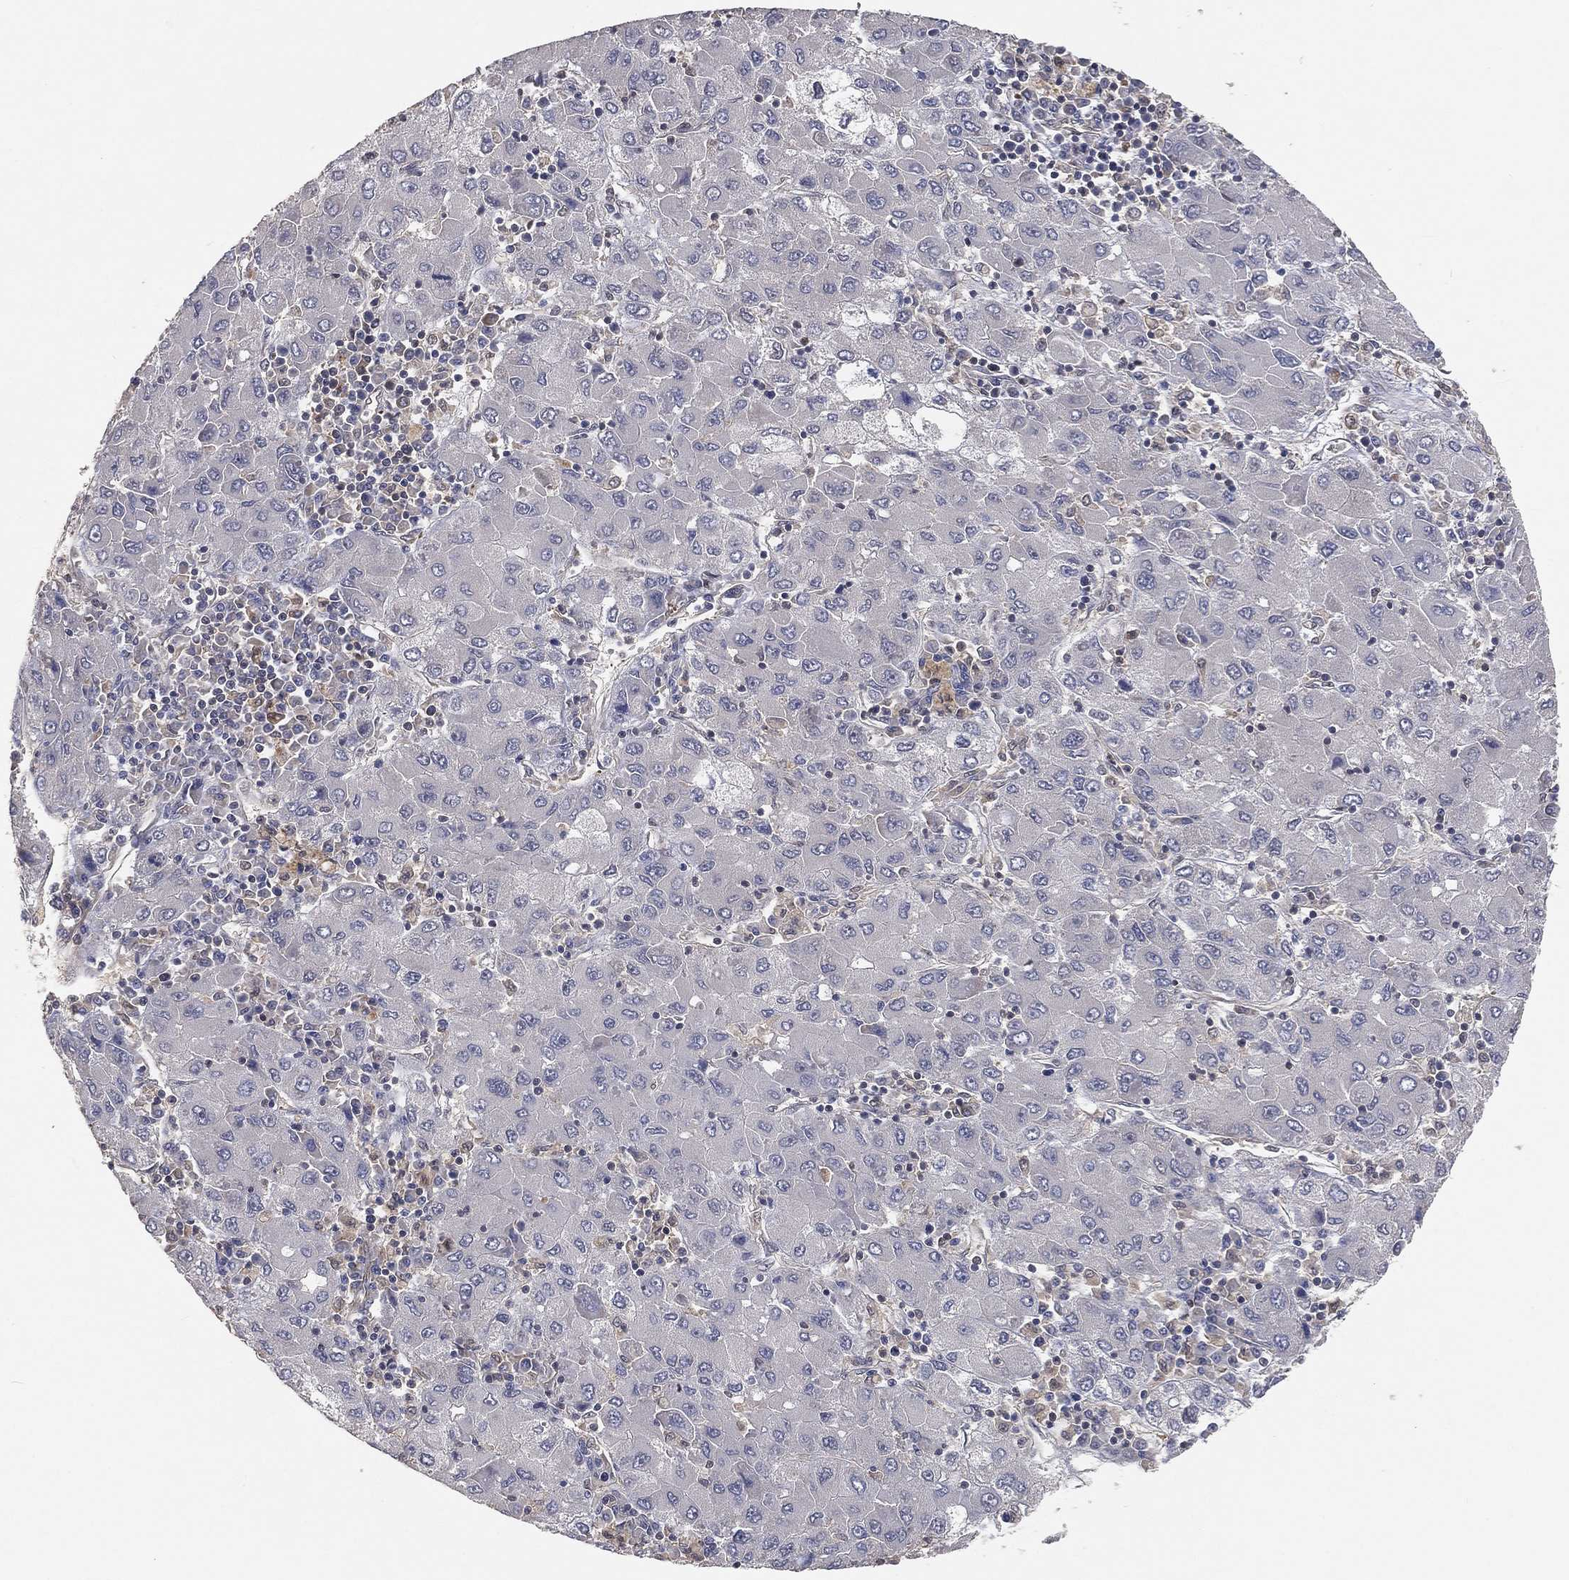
{"staining": {"intensity": "negative", "quantity": "none", "location": "none"}, "tissue": "liver cancer", "cell_type": "Tumor cells", "image_type": "cancer", "snomed": [{"axis": "morphology", "description": "Carcinoma, Hepatocellular, NOS"}, {"axis": "topography", "description": "Liver"}], "caption": "The image shows no staining of tumor cells in liver hepatocellular carcinoma.", "gene": "MAPK1", "patient": {"sex": "male", "age": 75}}